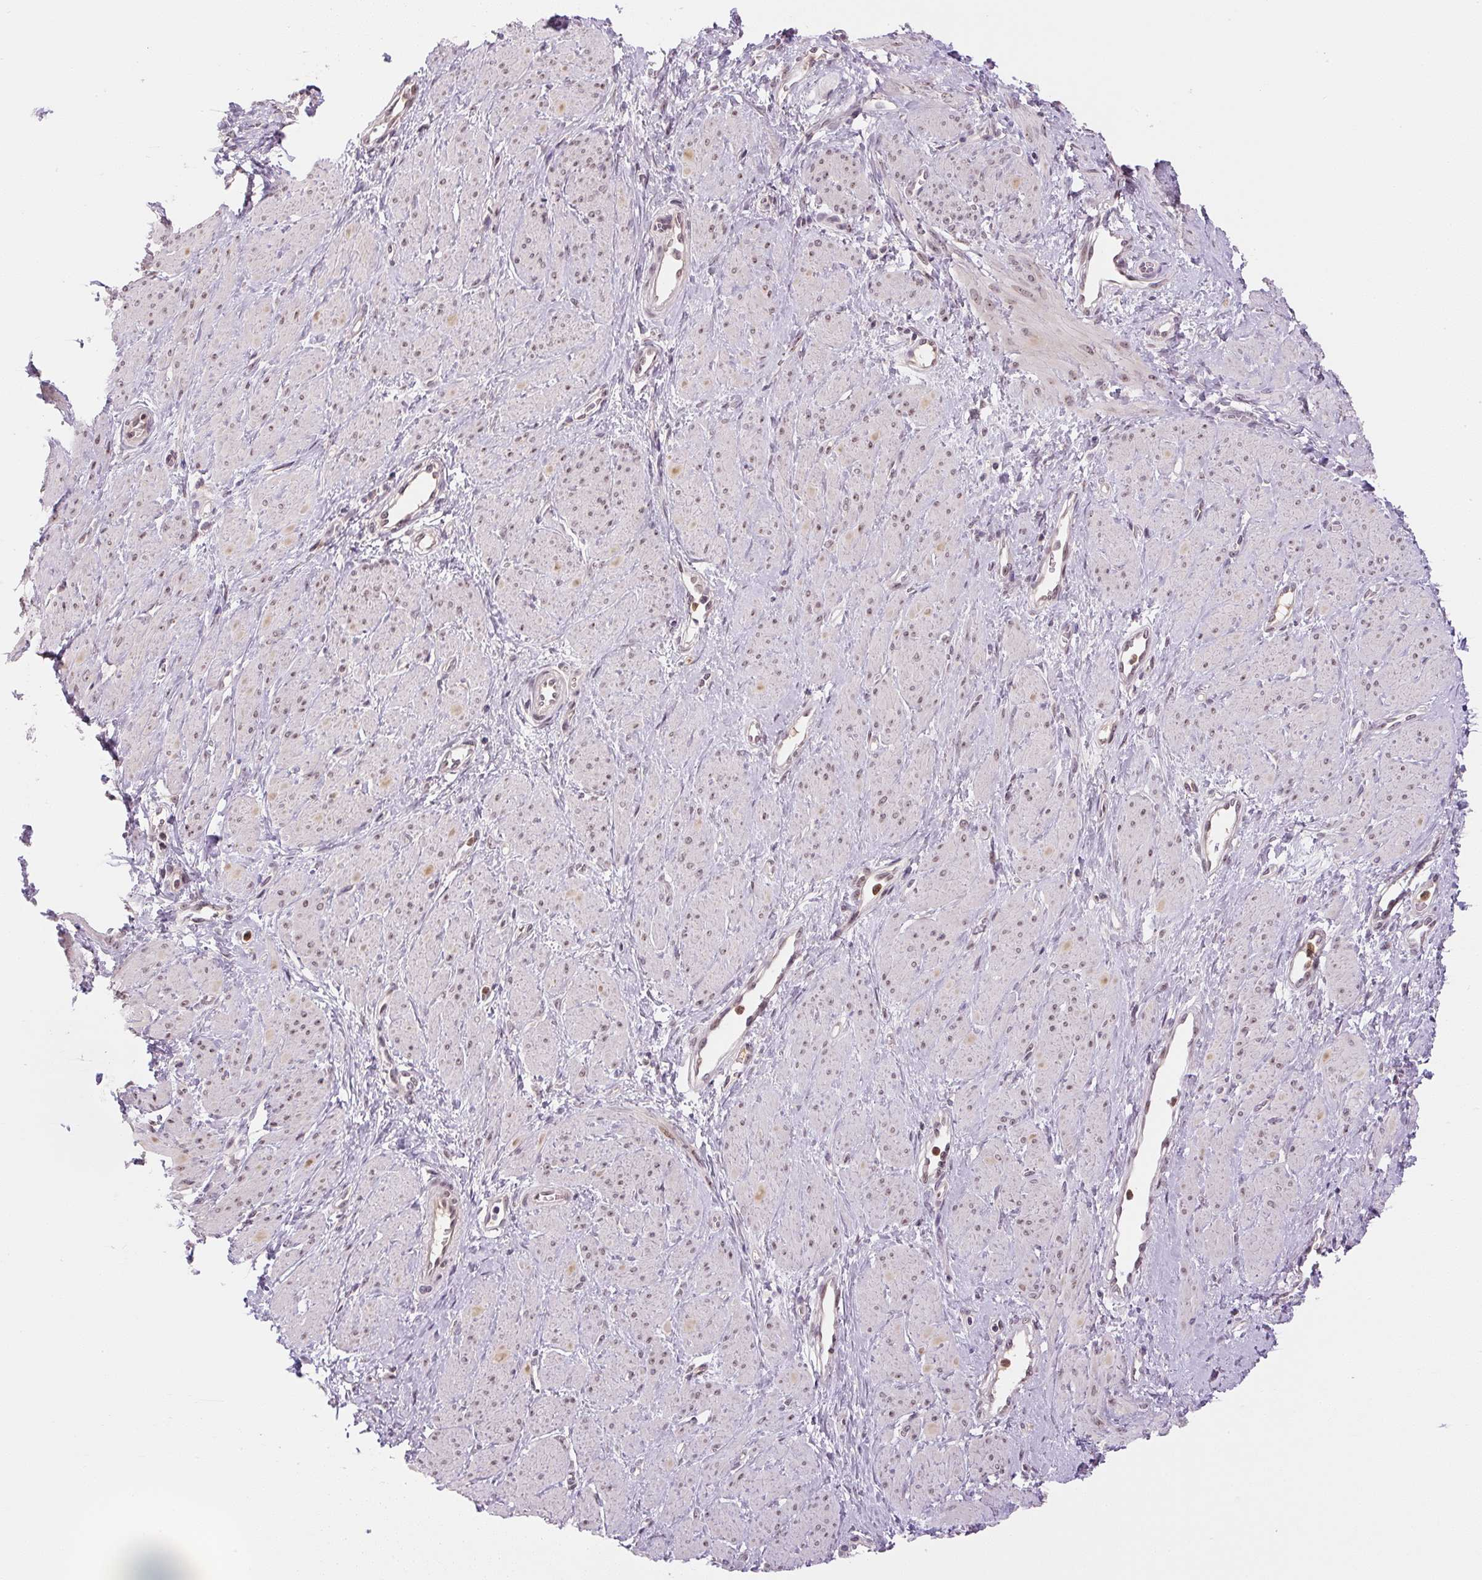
{"staining": {"intensity": "weak", "quantity": "<25%", "location": "nuclear"}, "tissue": "smooth muscle", "cell_type": "Smooth muscle cells", "image_type": "normal", "snomed": [{"axis": "morphology", "description": "Normal tissue, NOS"}, {"axis": "topography", "description": "Smooth muscle"}, {"axis": "topography", "description": "Uterus"}], "caption": "DAB immunohistochemical staining of unremarkable smooth muscle demonstrates no significant positivity in smooth muscle cells. (DAB (3,3'-diaminobenzidine) immunohistochemistry (IHC) visualized using brightfield microscopy, high magnification).", "gene": "SGF29", "patient": {"sex": "female", "age": 39}}